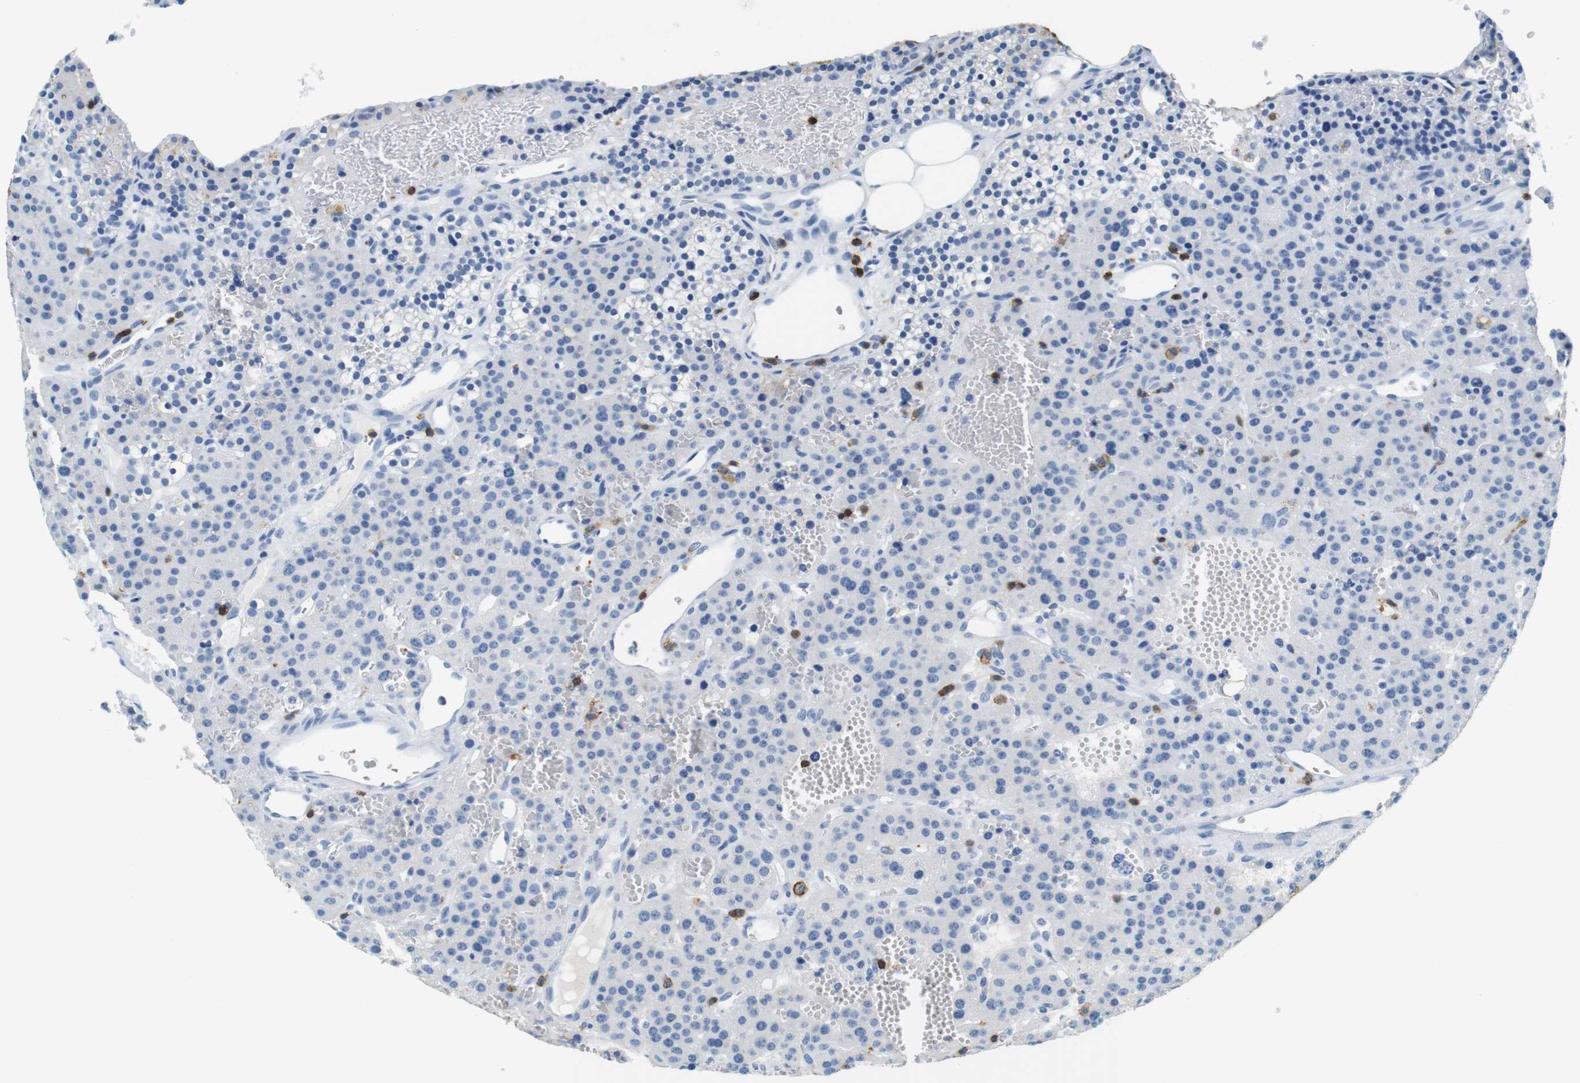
{"staining": {"intensity": "negative", "quantity": "none", "location": "none"}, "tissue": "parathyroid gland", "cell_type": "Glandular cells", "image_type": "normal", "snomed": [{"axis": "morphology", "description": "Normal tissue, NOS"}, {"axis": "morphology", "description": "Adenoma, NOS"}, {"axis": "topography", "description": "Parathyroid gland"}], "caption": "An image of parathyroid gland stained for a protein shows no brown staining in glandular cells.", "gene": "LAT", "patient": {"sex": "female", "age": 81}}